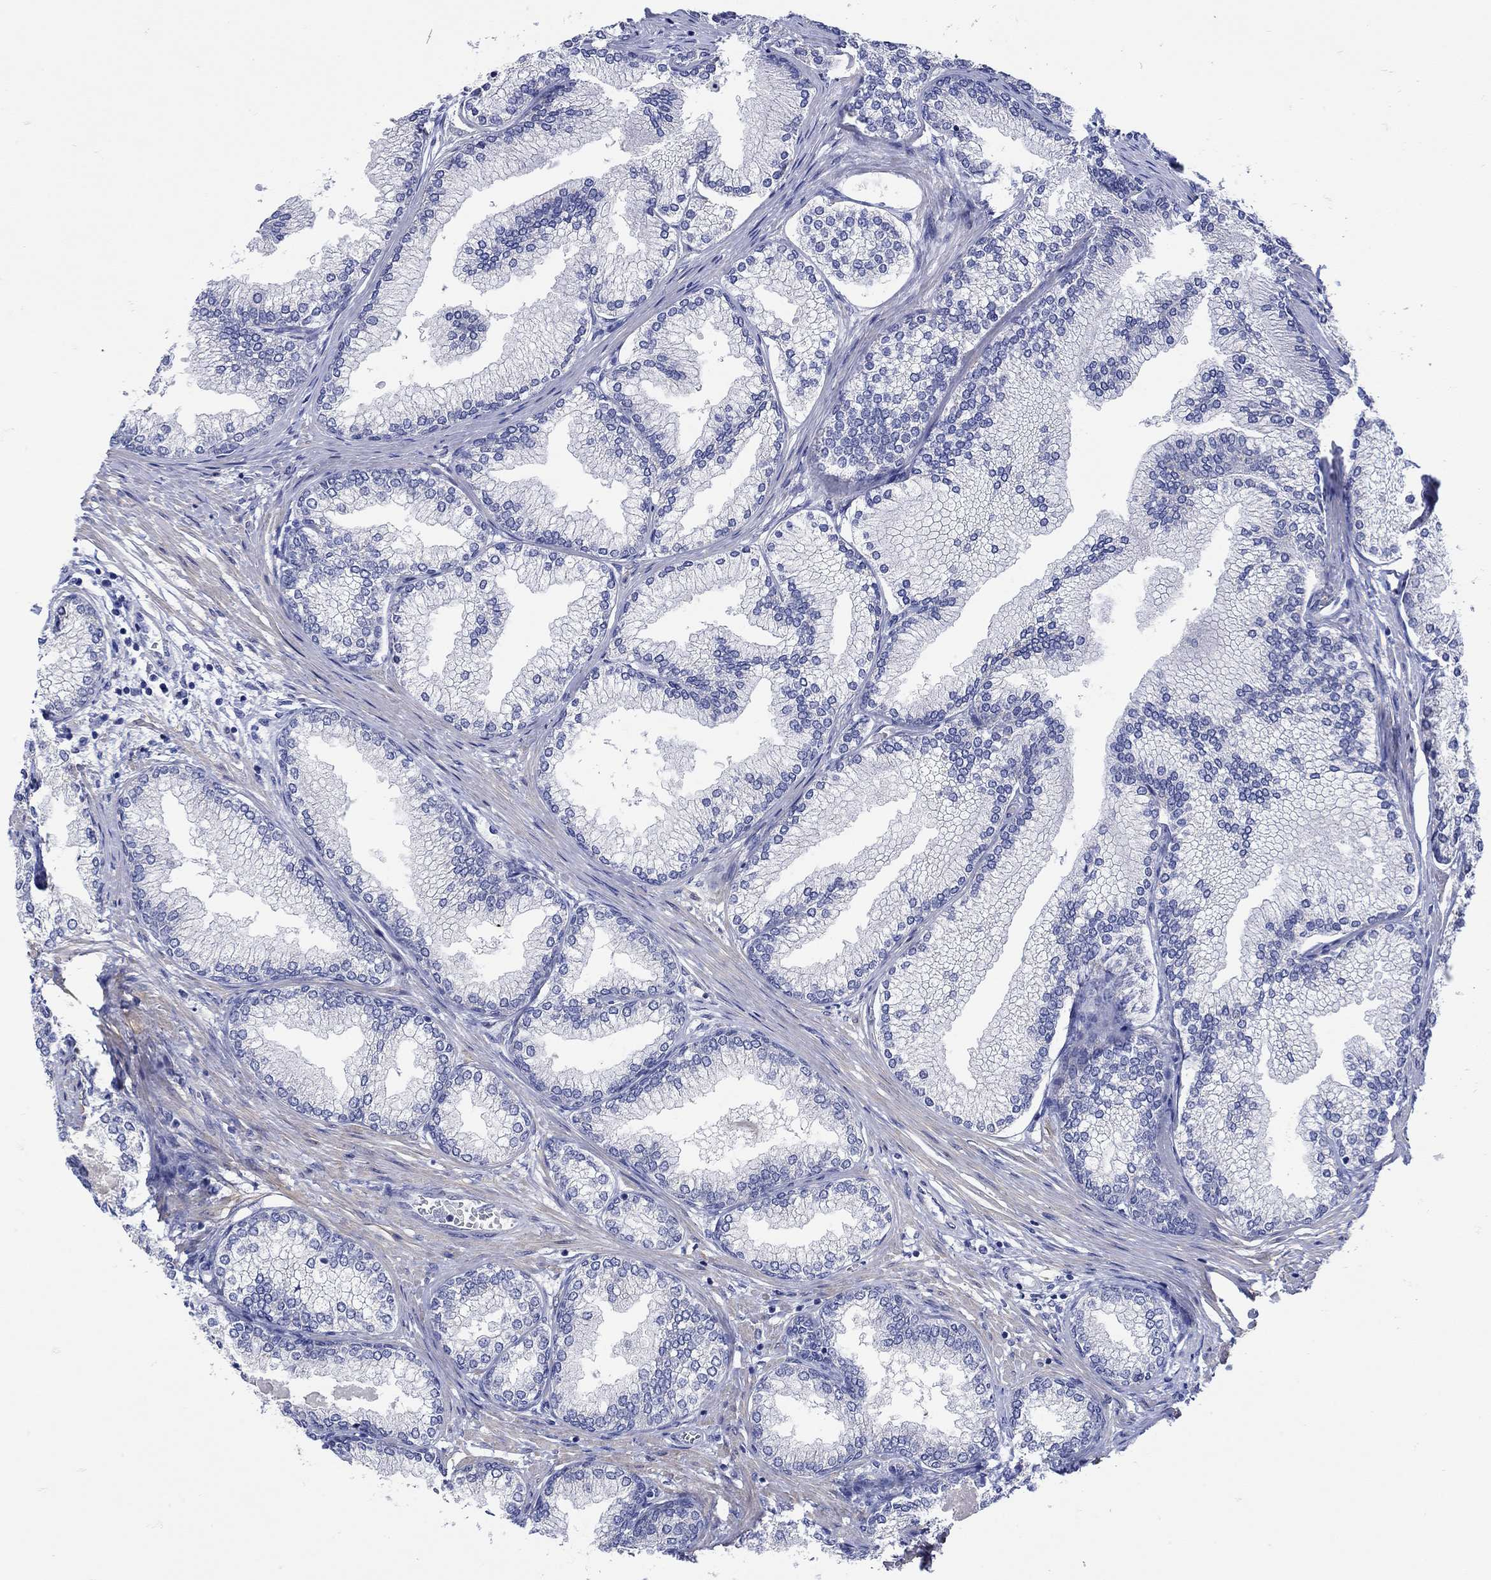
{"staining": {"intensity": "negative", "quantity": "none", "location": "none"}, "tissue": "prostate", "cell_type": "Glandular cells", "image_type": "normal", "snomed": [{"axis": "morphology", "description": "Normal tissue, NOS"}, {"axis": "topography", "description": "Prostate"}], "caption": "Immunohistochemistry histopathology image of unremarkable prostate: prostate stained with DAB reveals no significant protein expression in glandular cells.", "gene": "MSI1", "patient": {"sex": "male", "age": 72}}